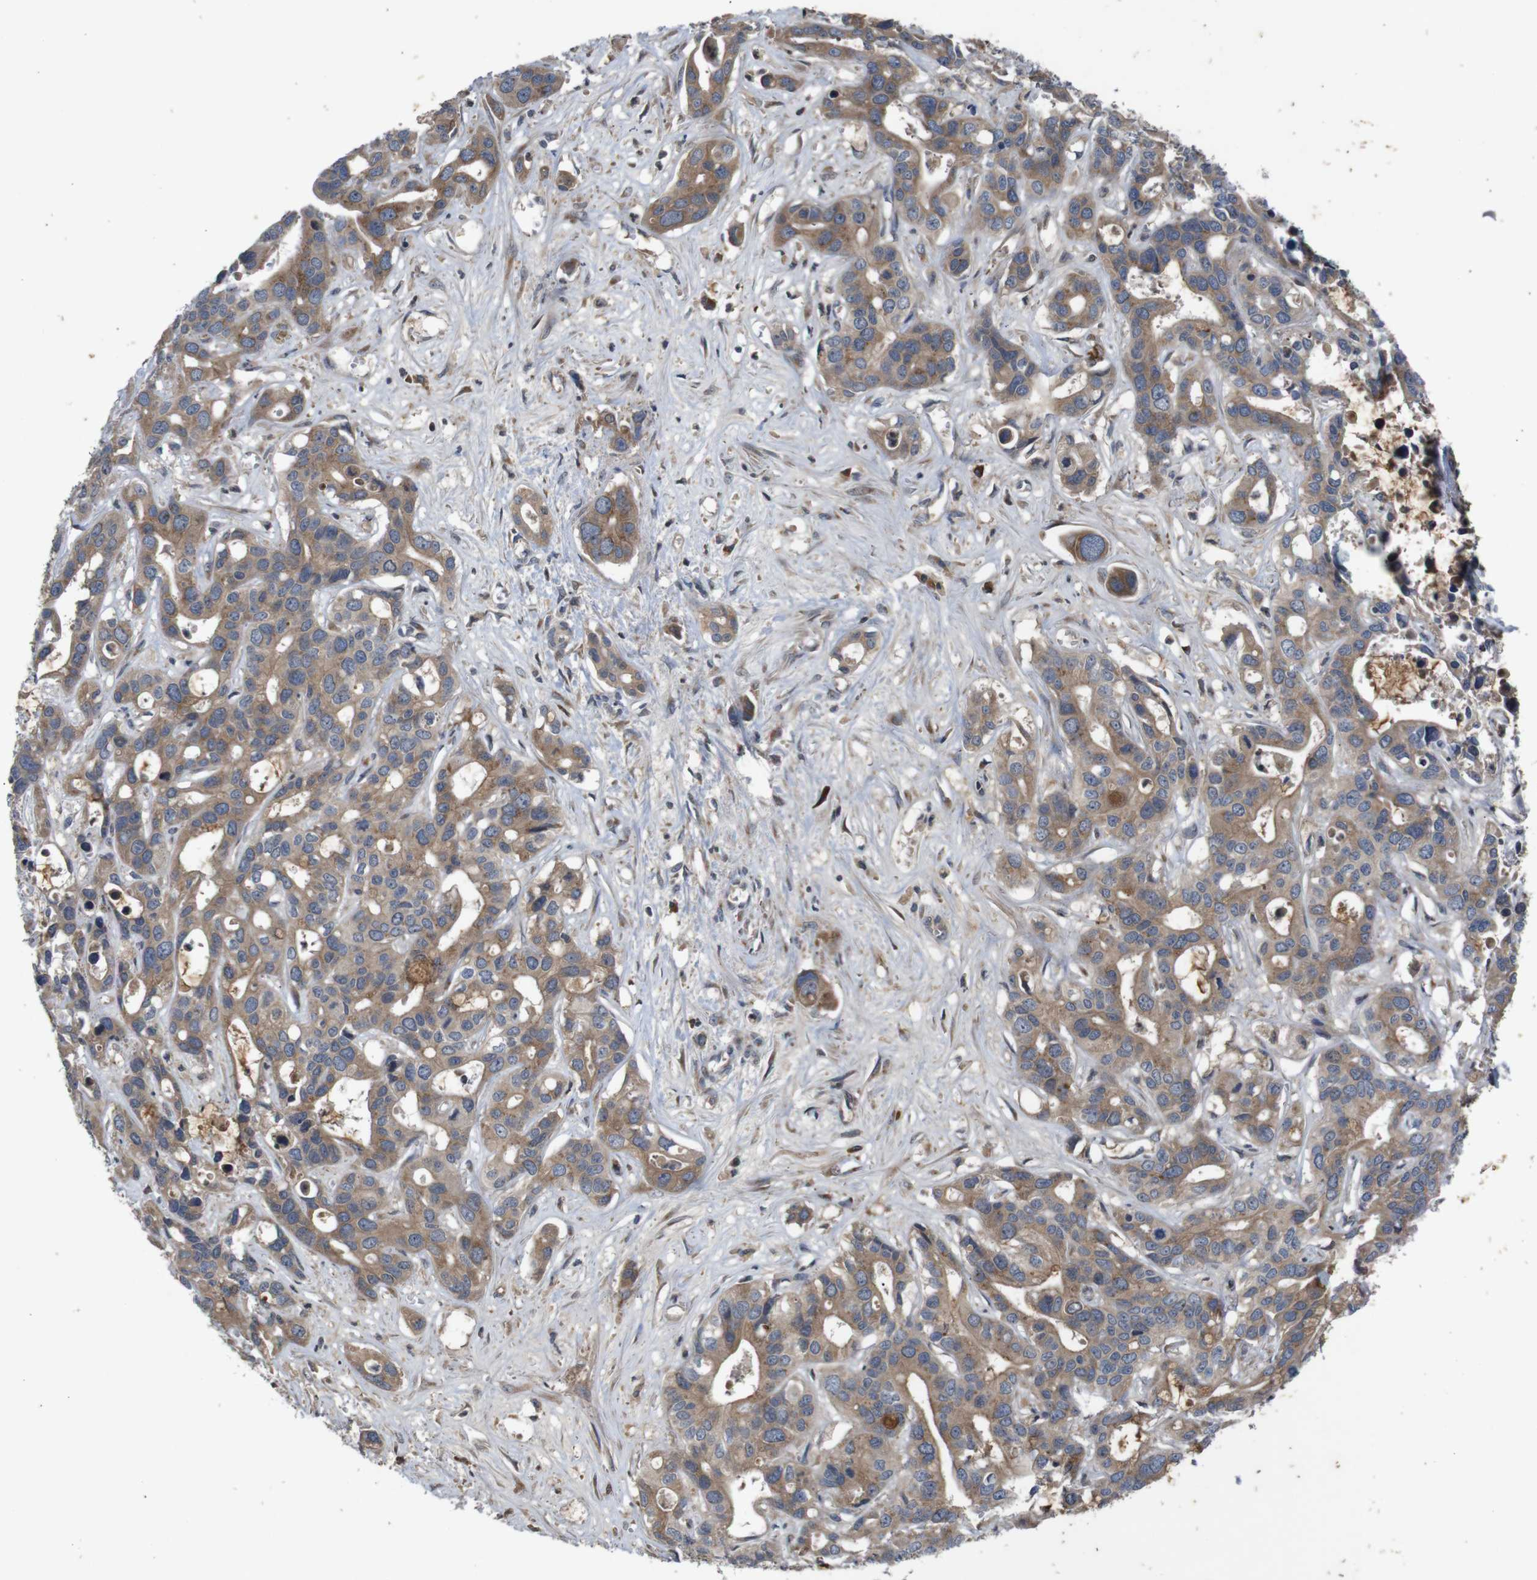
{"staining": {"intensity": "moderate", "quantity": ">75%", "location": "cytoplasmic/membranous"}, "tissue": "liver cancer", "cell_type": "Tumor cells", "image_type": "cancer", "snomed": [{"axis": "morphology", "description": "Cholangiocarcinoma"}, {"axis": "topography", "description": "Liver"}], "caption": "Immunohistochemical staining of human liver cholangiocarcinoma displays moderate cytoplasmic/membranous protein expression in approximately >75% of tumor cells.", "gene": "PTPN1", "patient": {"sex": "female", "age": 65}}